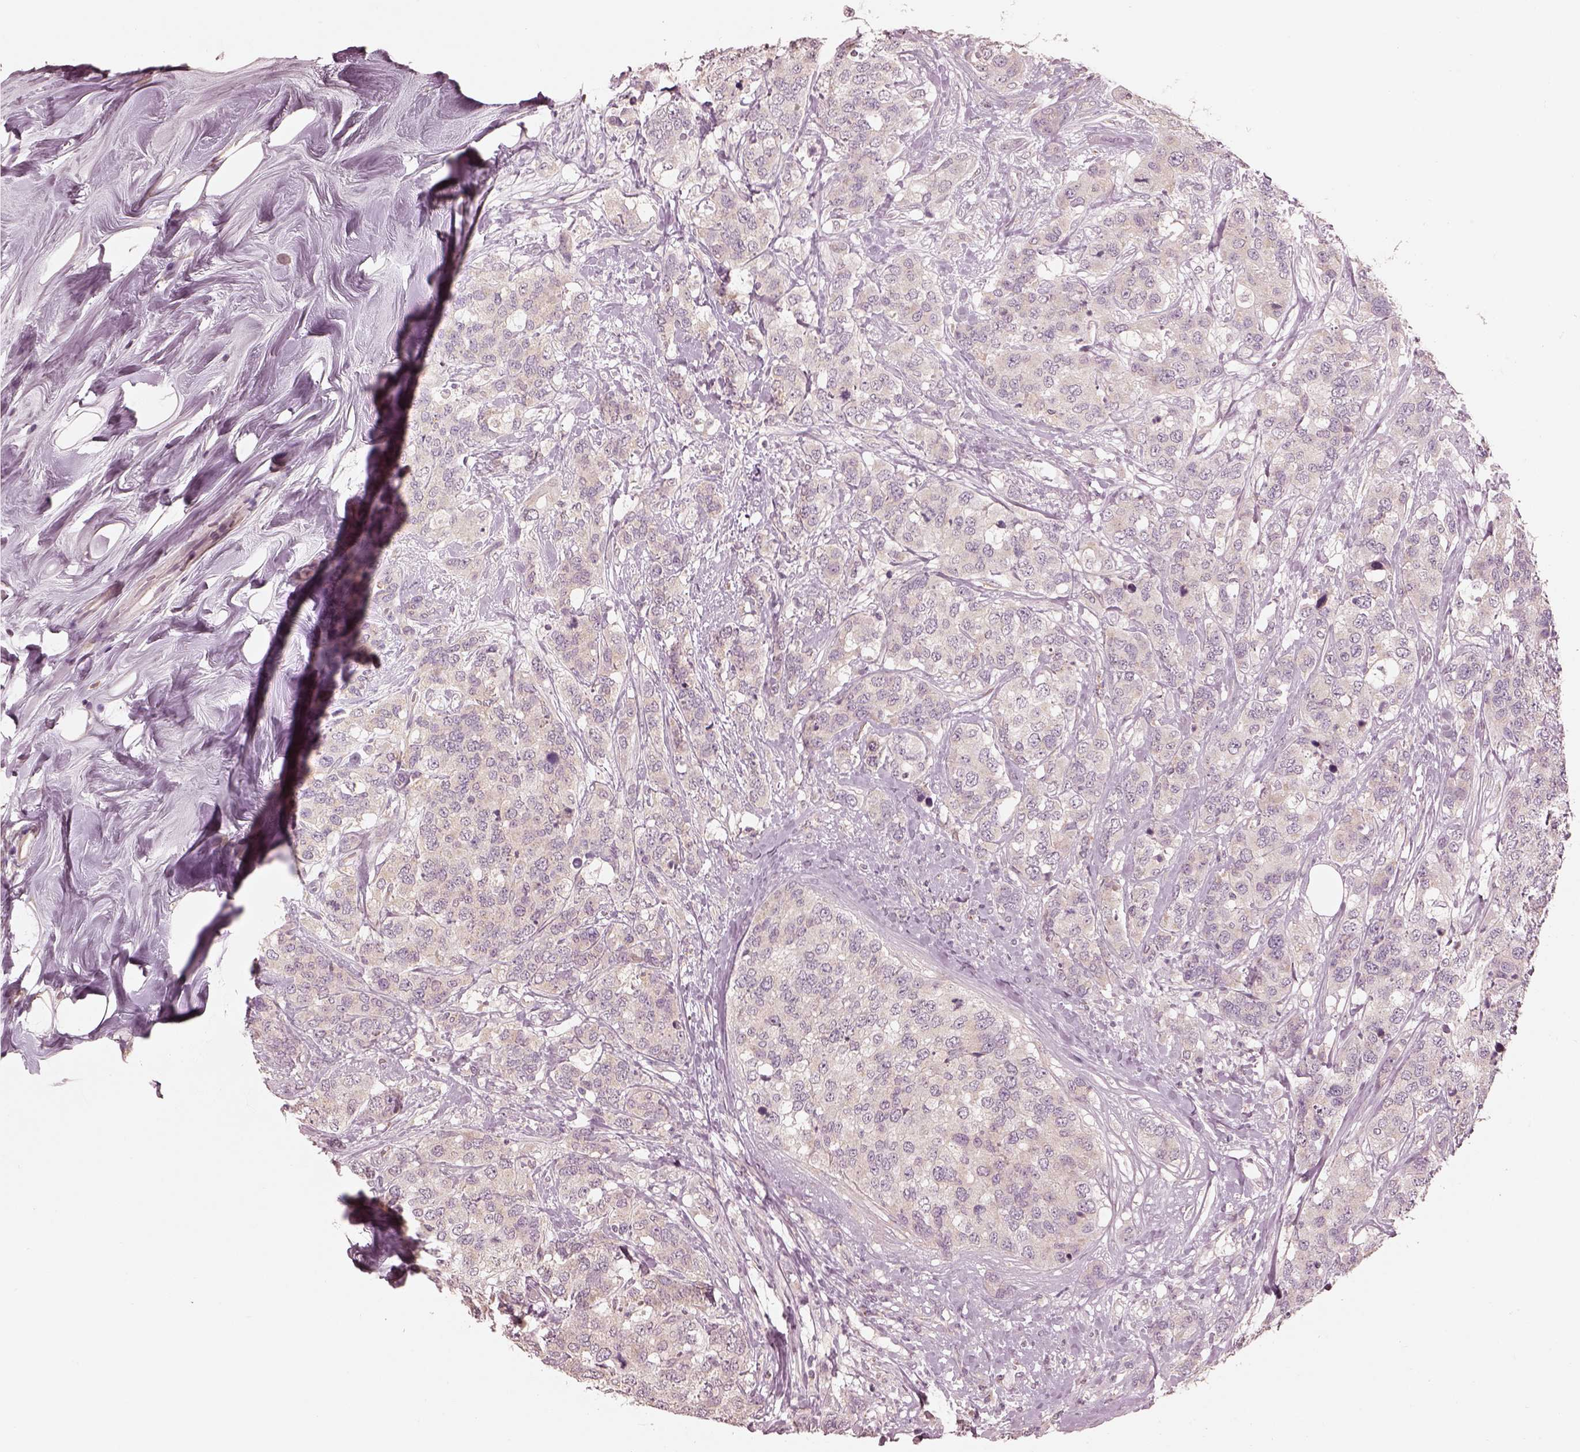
{"staining": {"intensity": "negative", "quantity": "none", "location": "none"}, "tissue": "breast cancer", "cell_type": "Tumor cells", "image_type": "cancer", "snomed": [{"axis": "morphology", "description": "Lobular carcinoma"}, {"axis": "topography", "description": "Breast"}], "caption": "Tumor cells show no significant positivity in breast cancer.", "gene": "PRKACG", "patient": {"sex": "female", "age": 59}}